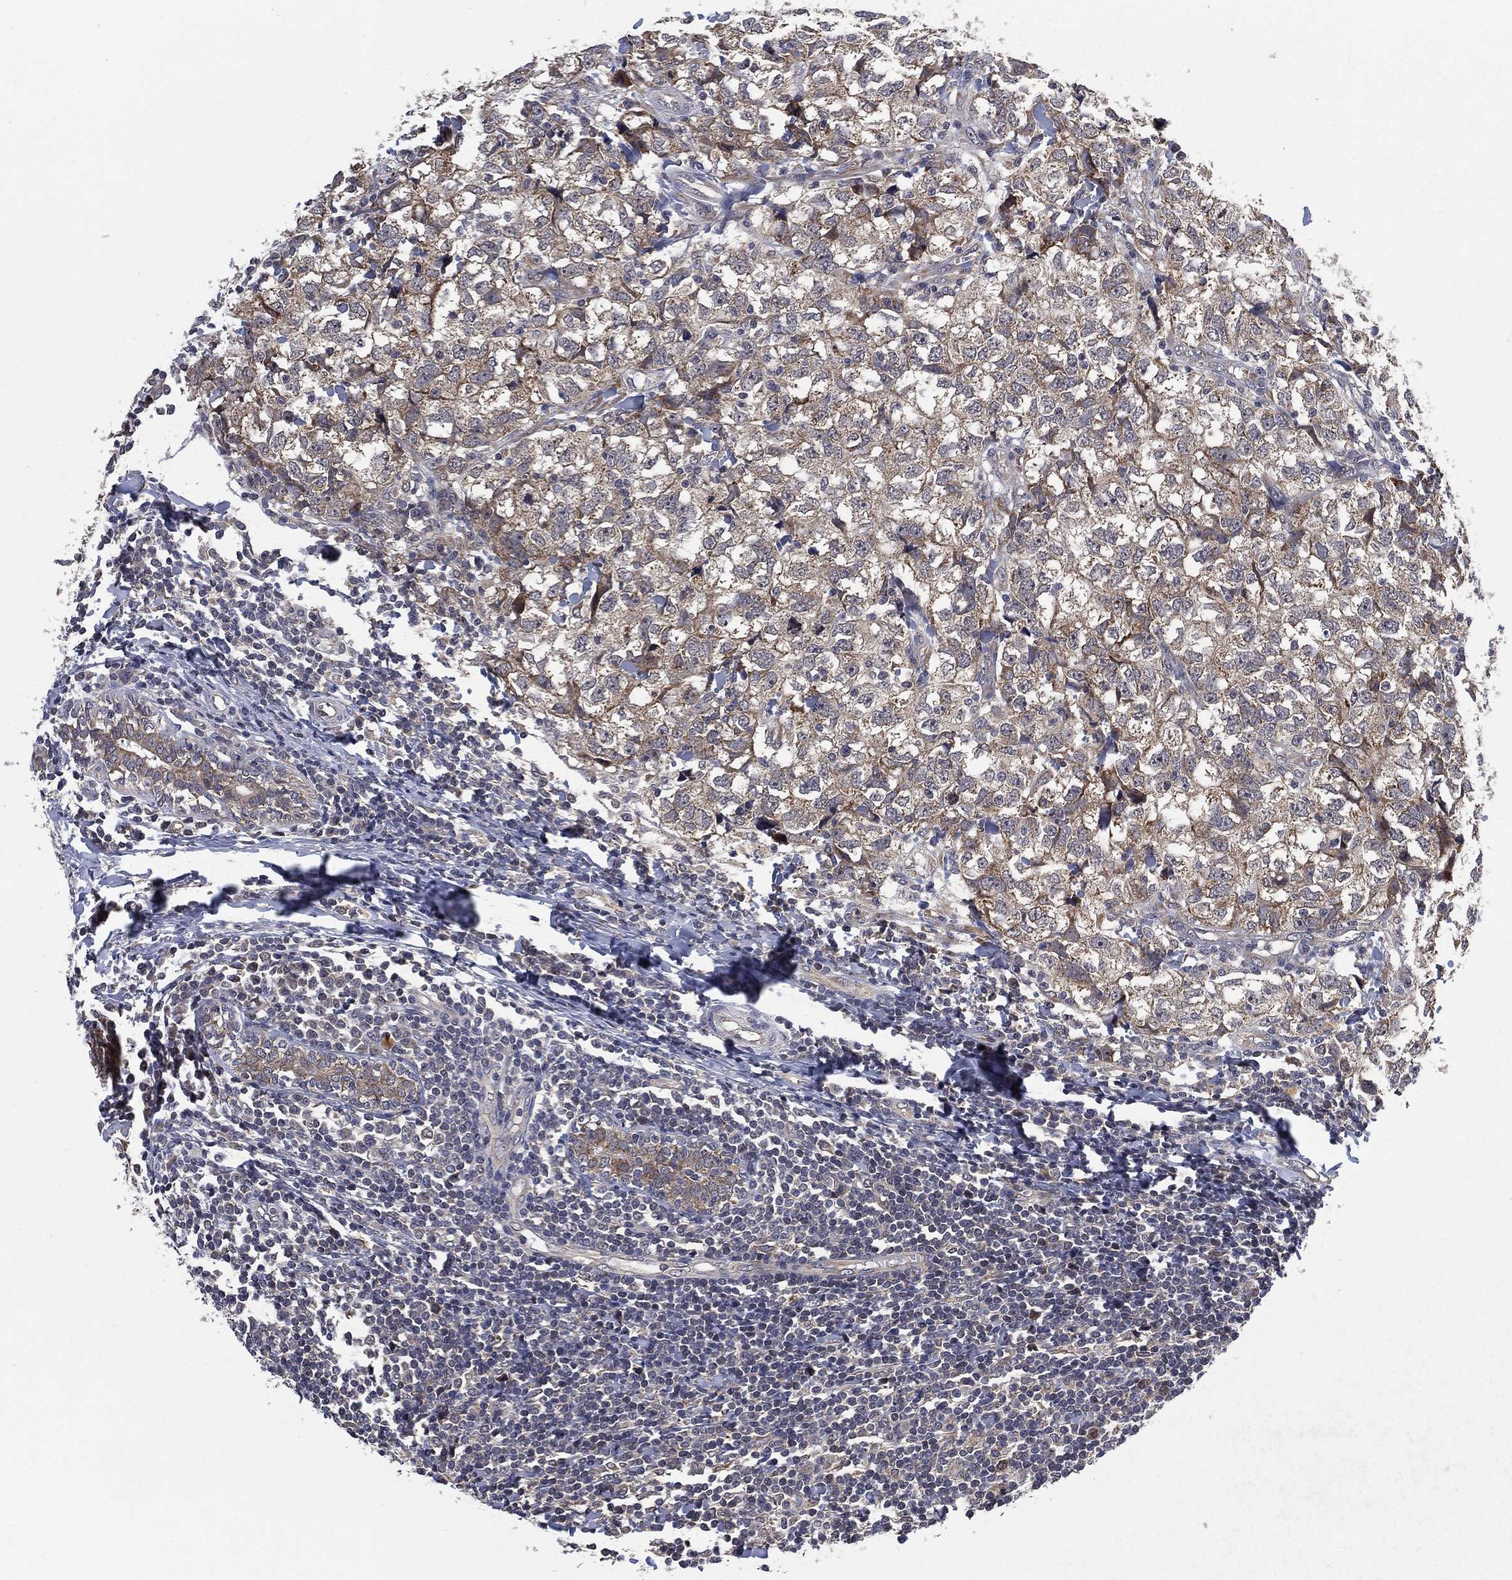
{"staining": {"intensity": "weak", "quantity": "<25%", "location": "cytoplasmic/membranous"}, "tissue": "breast cancer", "cell_type": "Tumor cells", "image_type": "cancer", "snomed": [{"axis": "morphology", "description": "Duct carcinoma"}, {"axis": "topography", "description": "Breast"}], "caption": "DAB (3,3'-diaminobenzidine) immunohistochemical staining of human breast intraductal carcinoma displays no significant expression in tumor cells.", "gene": "SELENOO", "patient": {"sex": "female", "age": 30}}